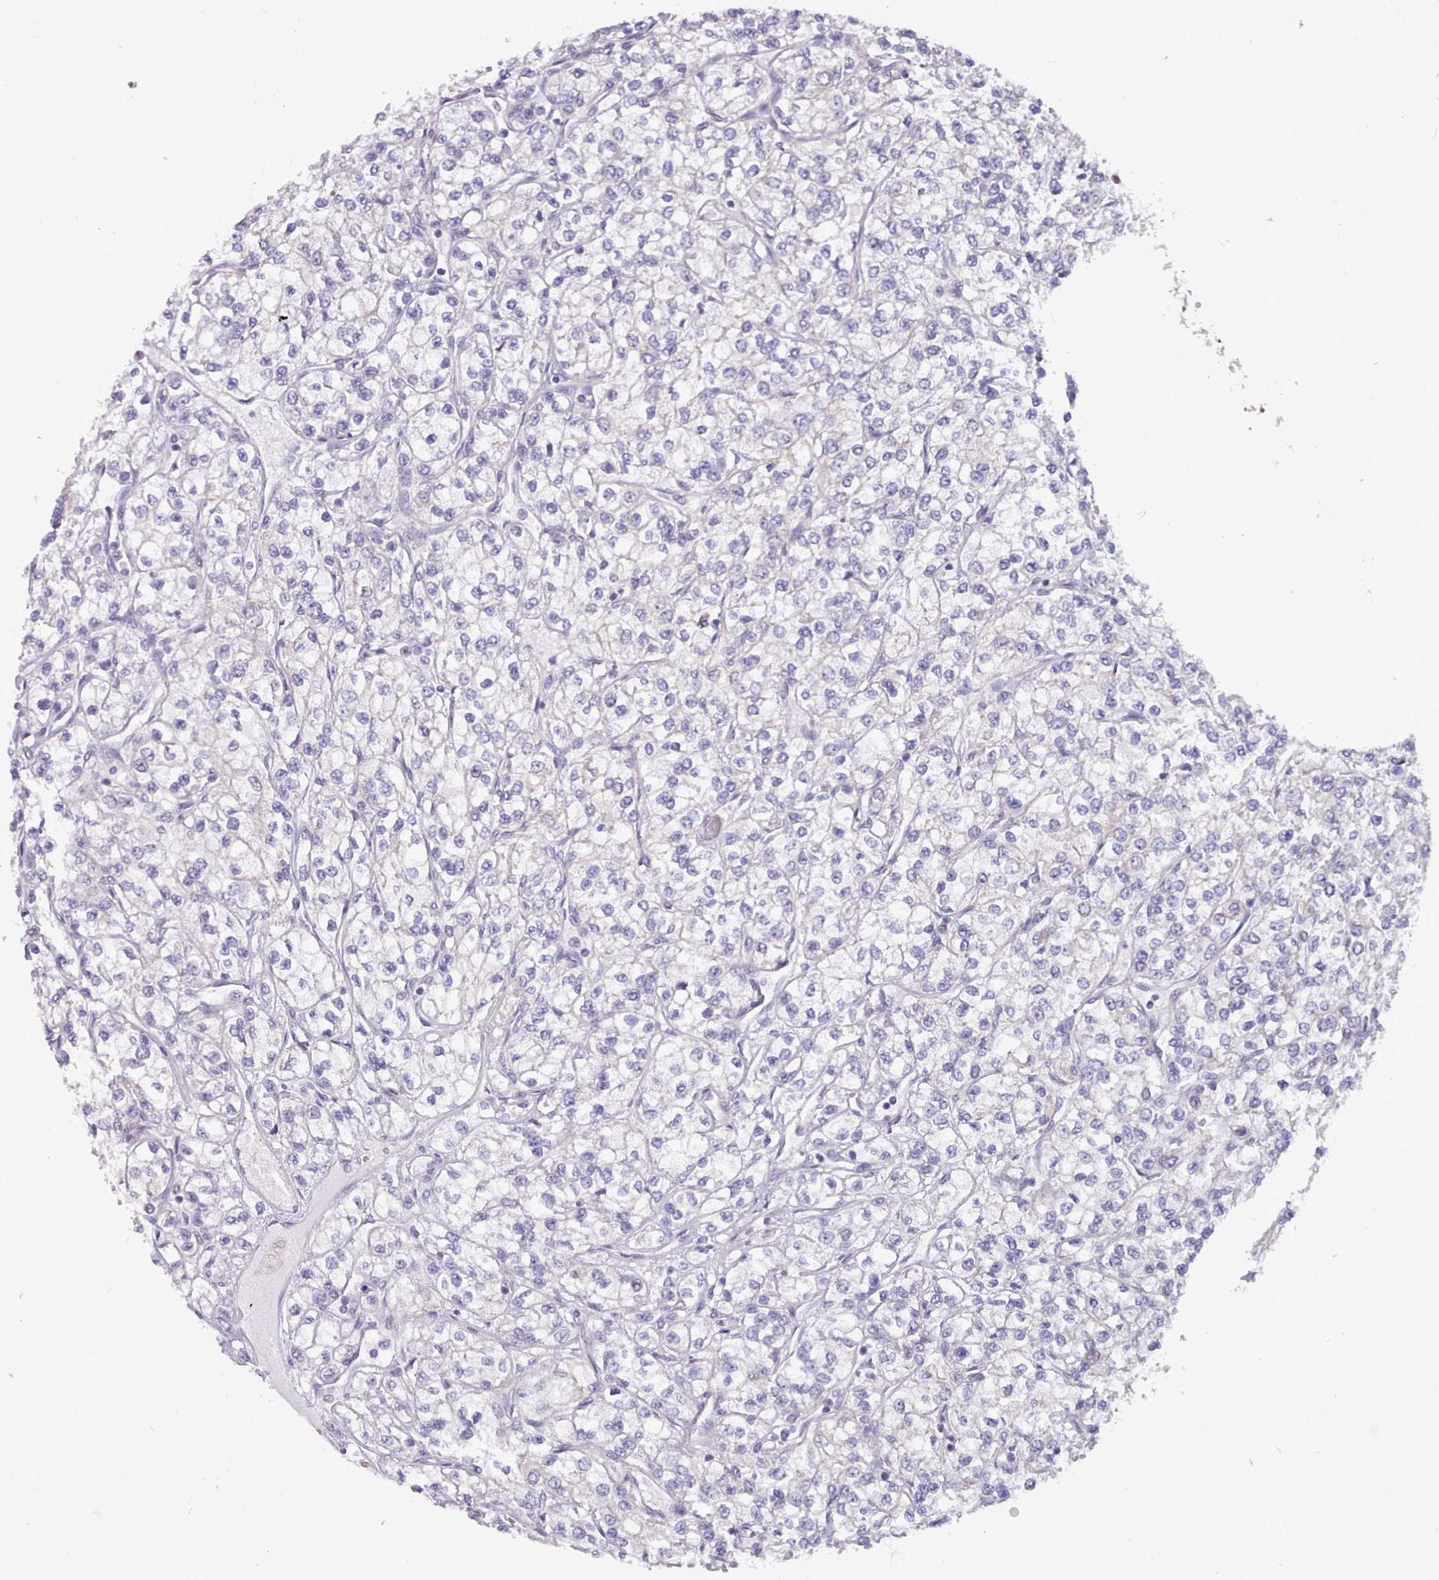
{"staining": {"intensity": "negative", "quantity": "none", "location": "none"}, "tissue": "renal cancer", "cell_type": "Tumor cells", "image_type": "cancer", "snomed": [{"axis": "morphology", "description": "Adenocarcinoma, NOS"}, {"axis": "topography", "description": "Kidney"}], "caption": "Renal cancer (adenocarcinoma) stained for a protein using IHC displays no expression tumor cells.", "gene": "CES3", "patient": {"sex": "male", "age": 80}}